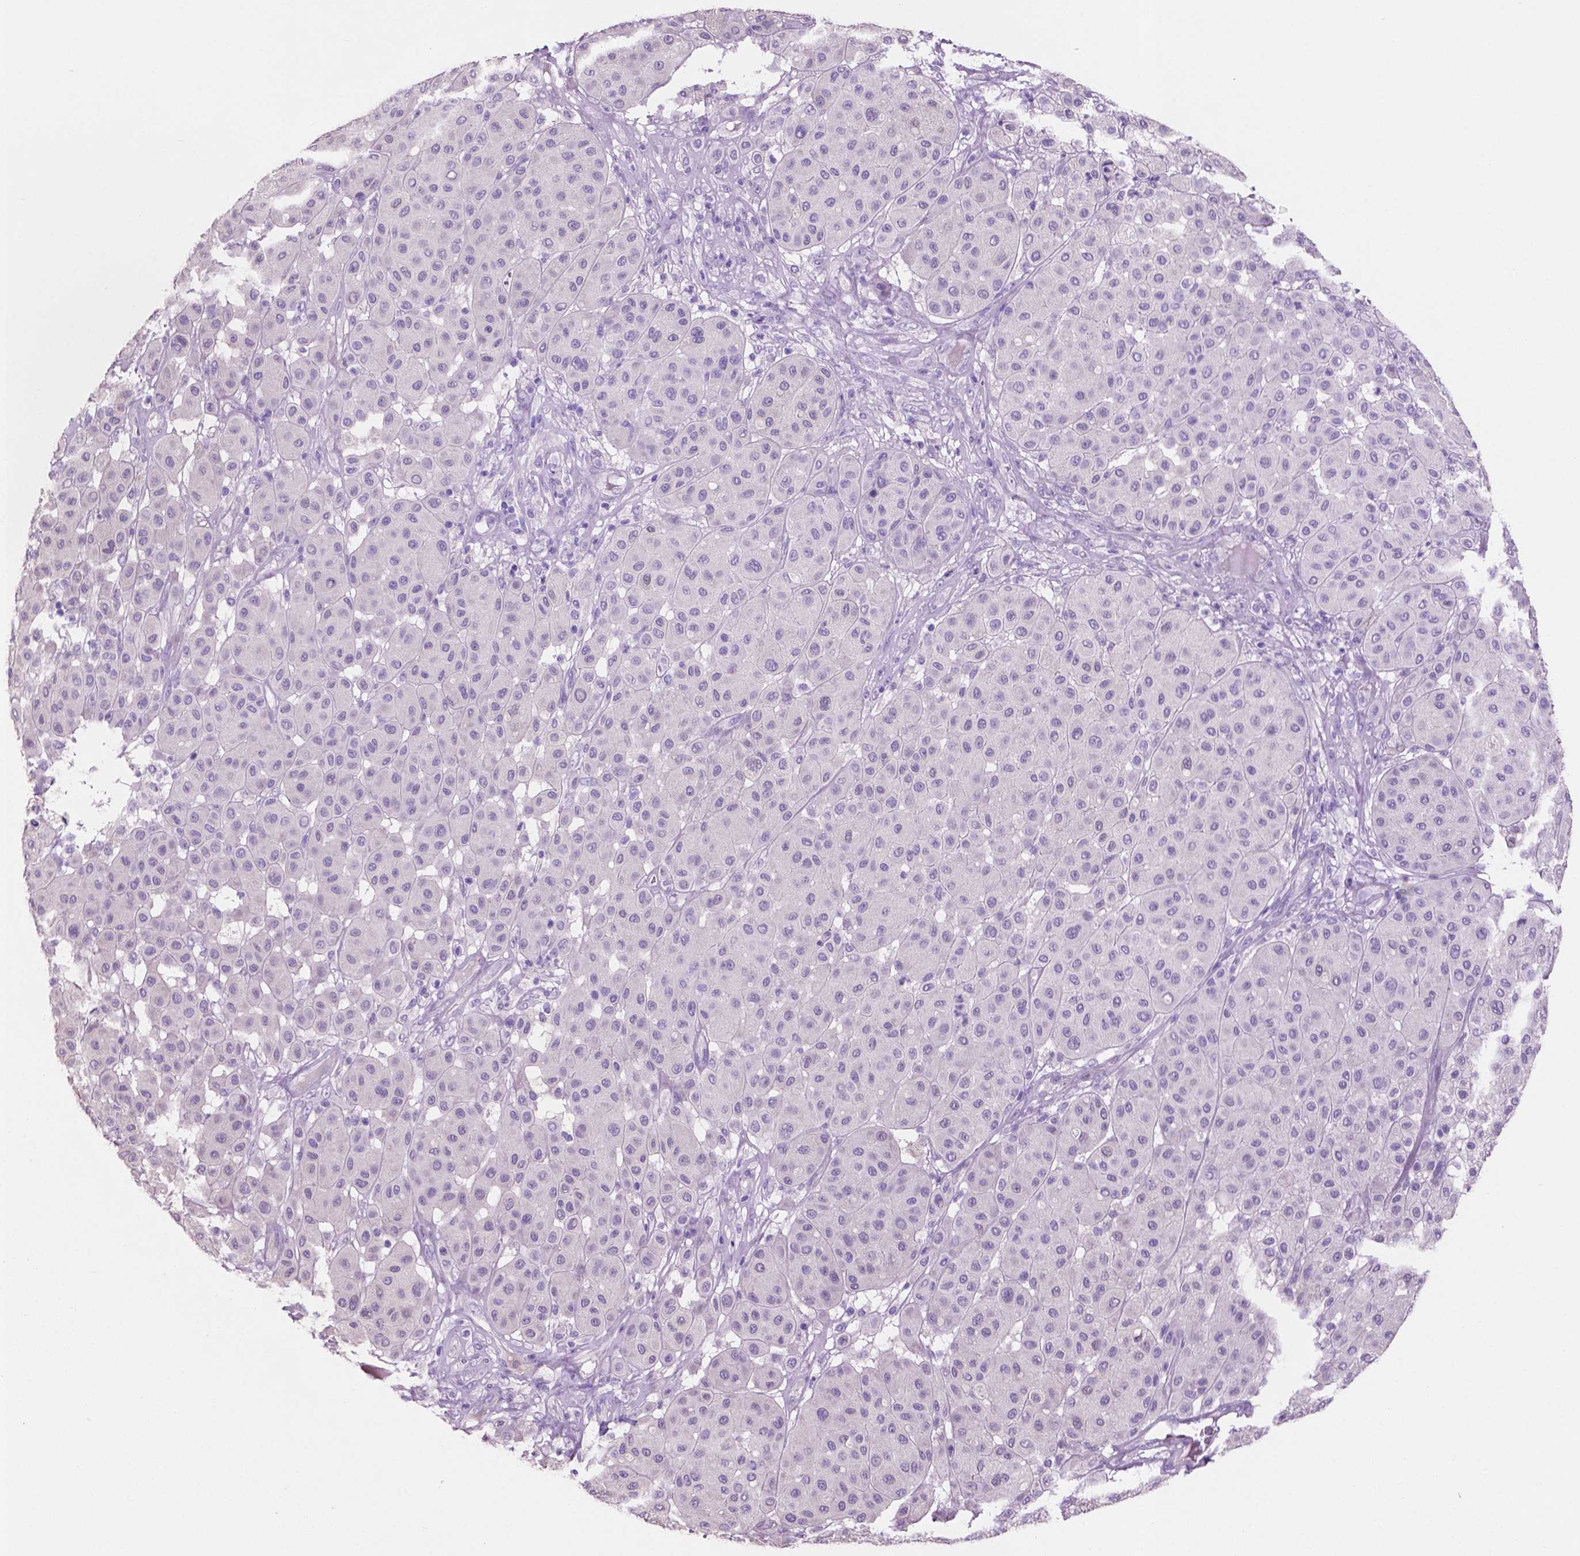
{"staining": {"intensity": "negative", "quantity": "none", "location": "none"}, "tissue": "melanoma", "cell_type": "Tumor cells", "image_type": "cancer", "snomed": [{"axis": "morphology", "description": "Malignant melanoma, Metastatic site"}, {"axis": "topography", "description": "Smooth muscle"}], "caption": "IHC histopathology image of melanoma stained for a protein (brown), which displays no staining in tumor cells.", "gene": "CLDN17", "patient": {"sex": "male", "age": 41}}